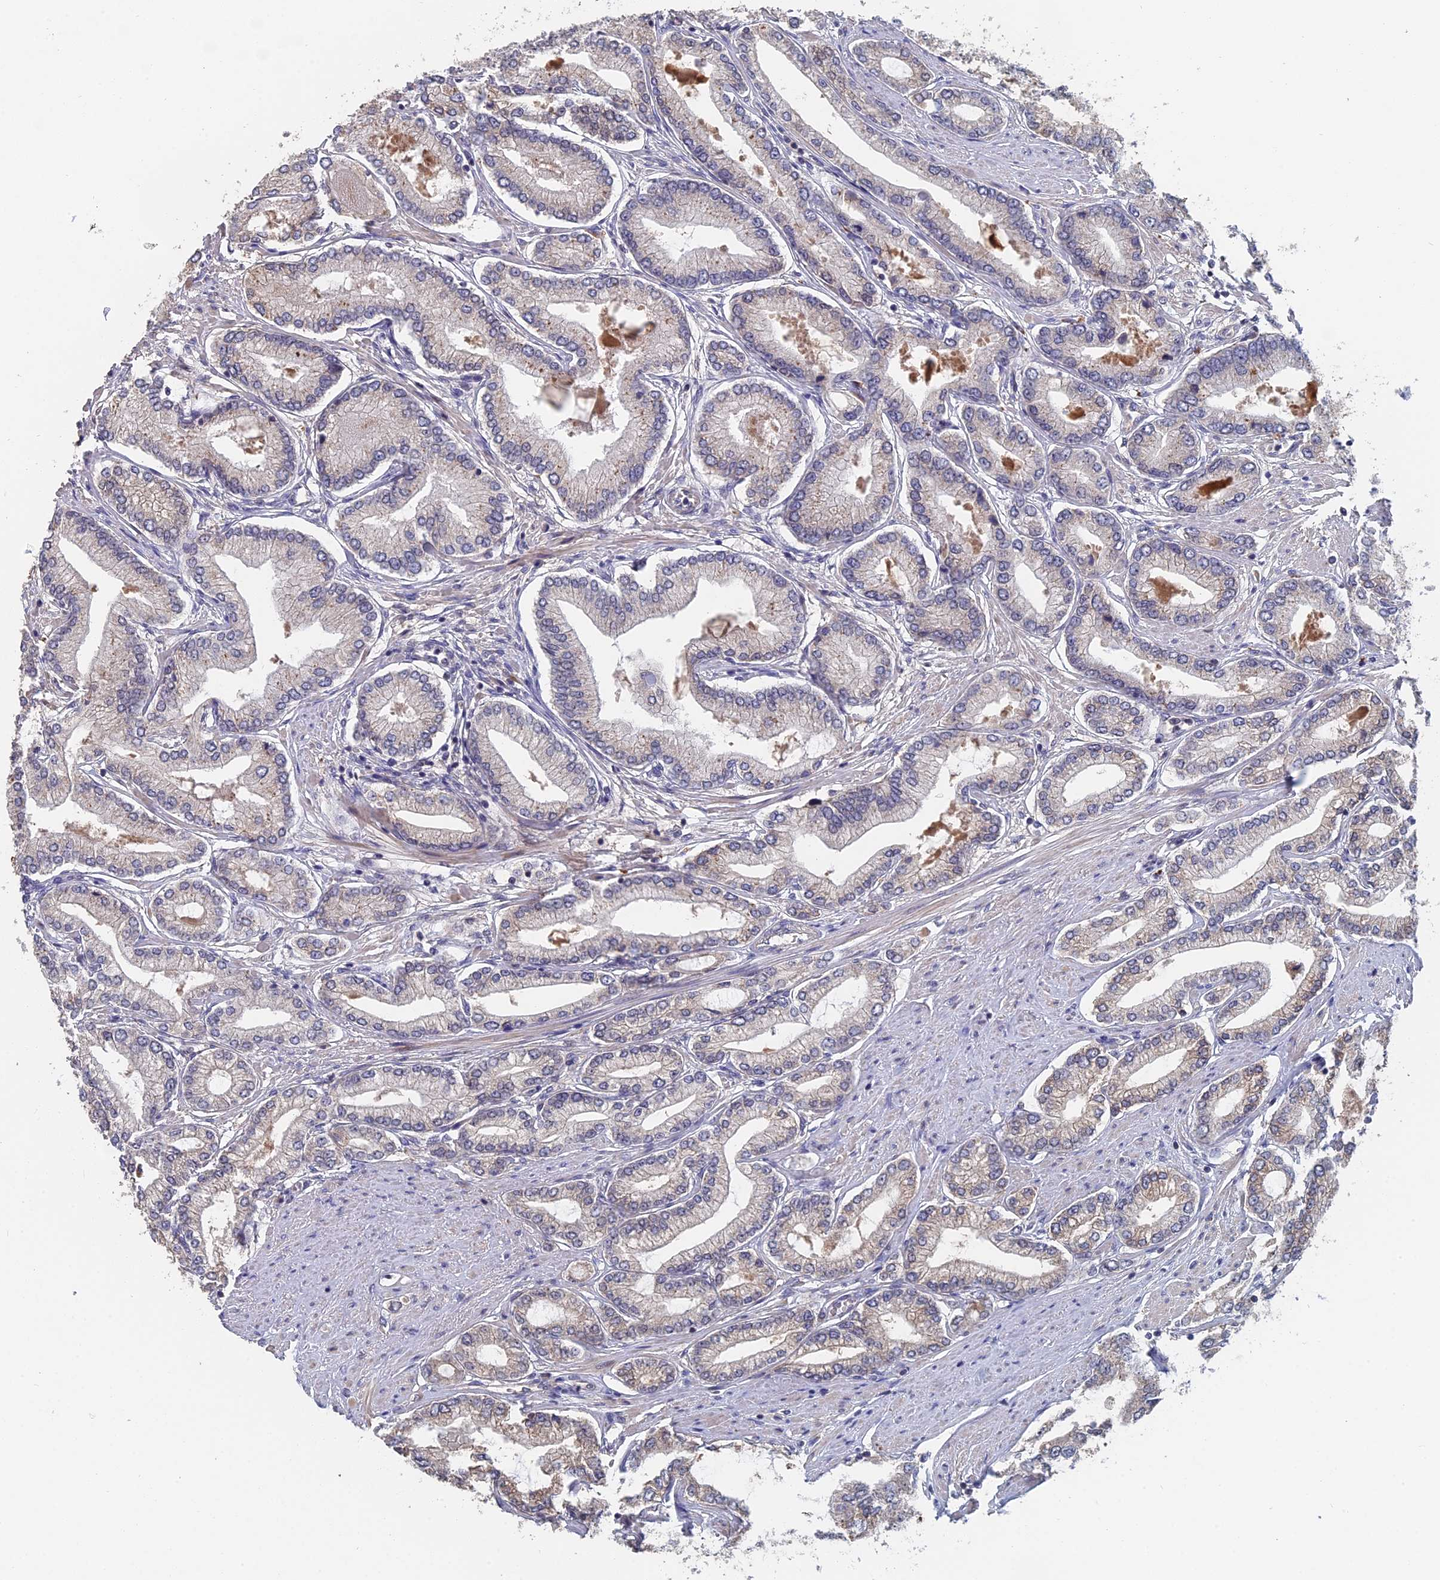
{"staining": {"intensity": "negative", "quantity": "none", "location": "none"}, "tissue": "prostate cancer", "cell_type": "Tumor cells", "image_type": "cancer", "snomed": [{"axis": "morphology", "description": "Adenocarcinoma, Low grade"}, {"axis": "topography", "description": "Prostate"}], "caption": "Immunohistochemical staining of human adenocarcinoma (low-grade) (prostate) exhibits no significant expression in tumor cells. (IHC, brightfield microscopy, high magnification).", "gene": "SLC33A1", "patient": {"sex": "male", "age": 63}}